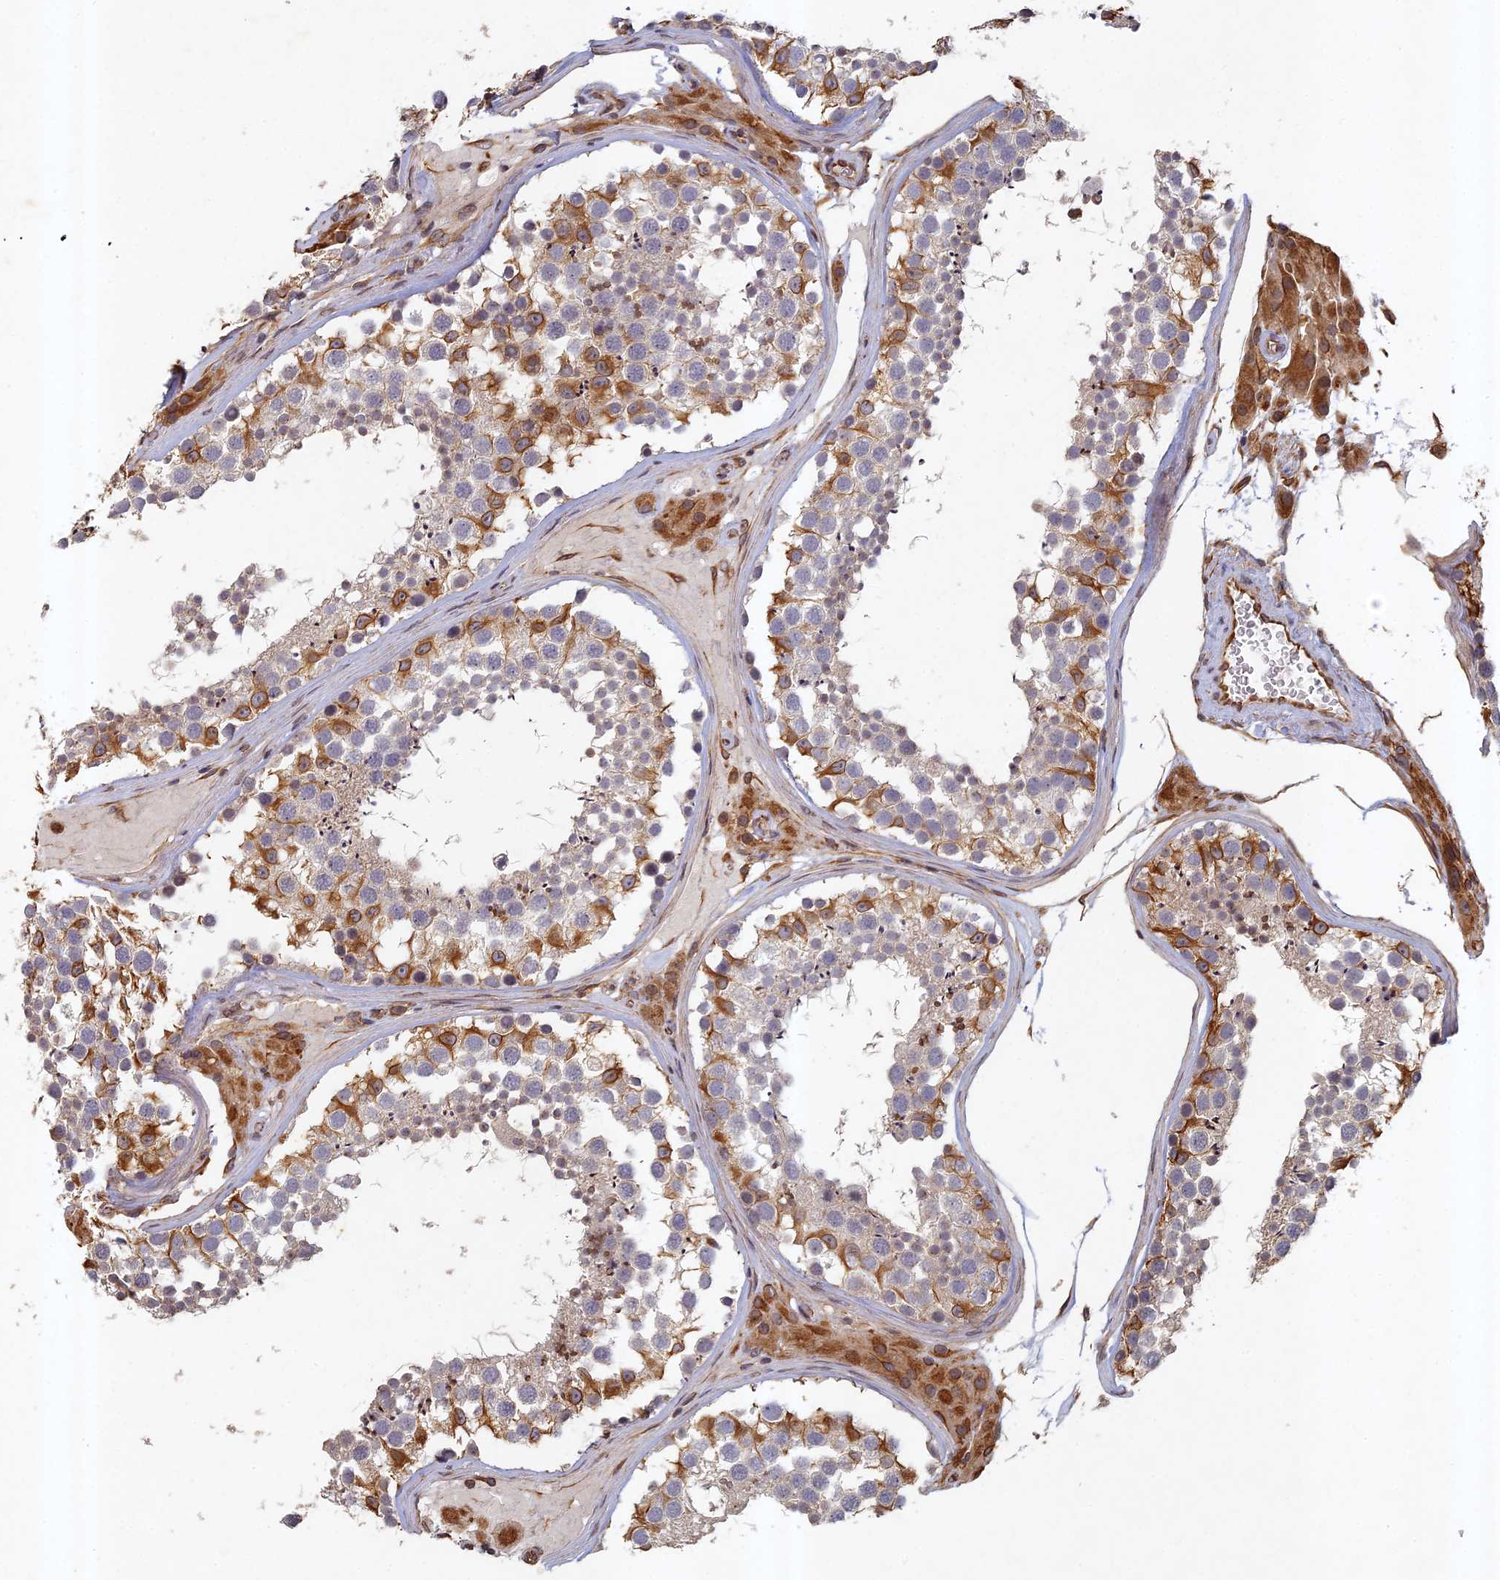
{"staining": {"intensity": "moderate", "quantity": "25%-75%", "location": "cytoplasmic/membranous"}, "tissue": "testis", "cell_type": "Cells in seminiferous ducts", "image_type": "normal", "snomed": [{"axis": "morphology", "description": "Normal tissue, NOS"}, {"axis": "topography", "description": "Testis"}], "caption": "About 25%-75% of cells in seminiferous ducts in unremarkable human testis reveal moderate cytoplasmic/membranous protein expression as visualized by brown immunohistochemical staining.", "gene": "ABCB10", "patient": {"sex": "male", "age": 46}}